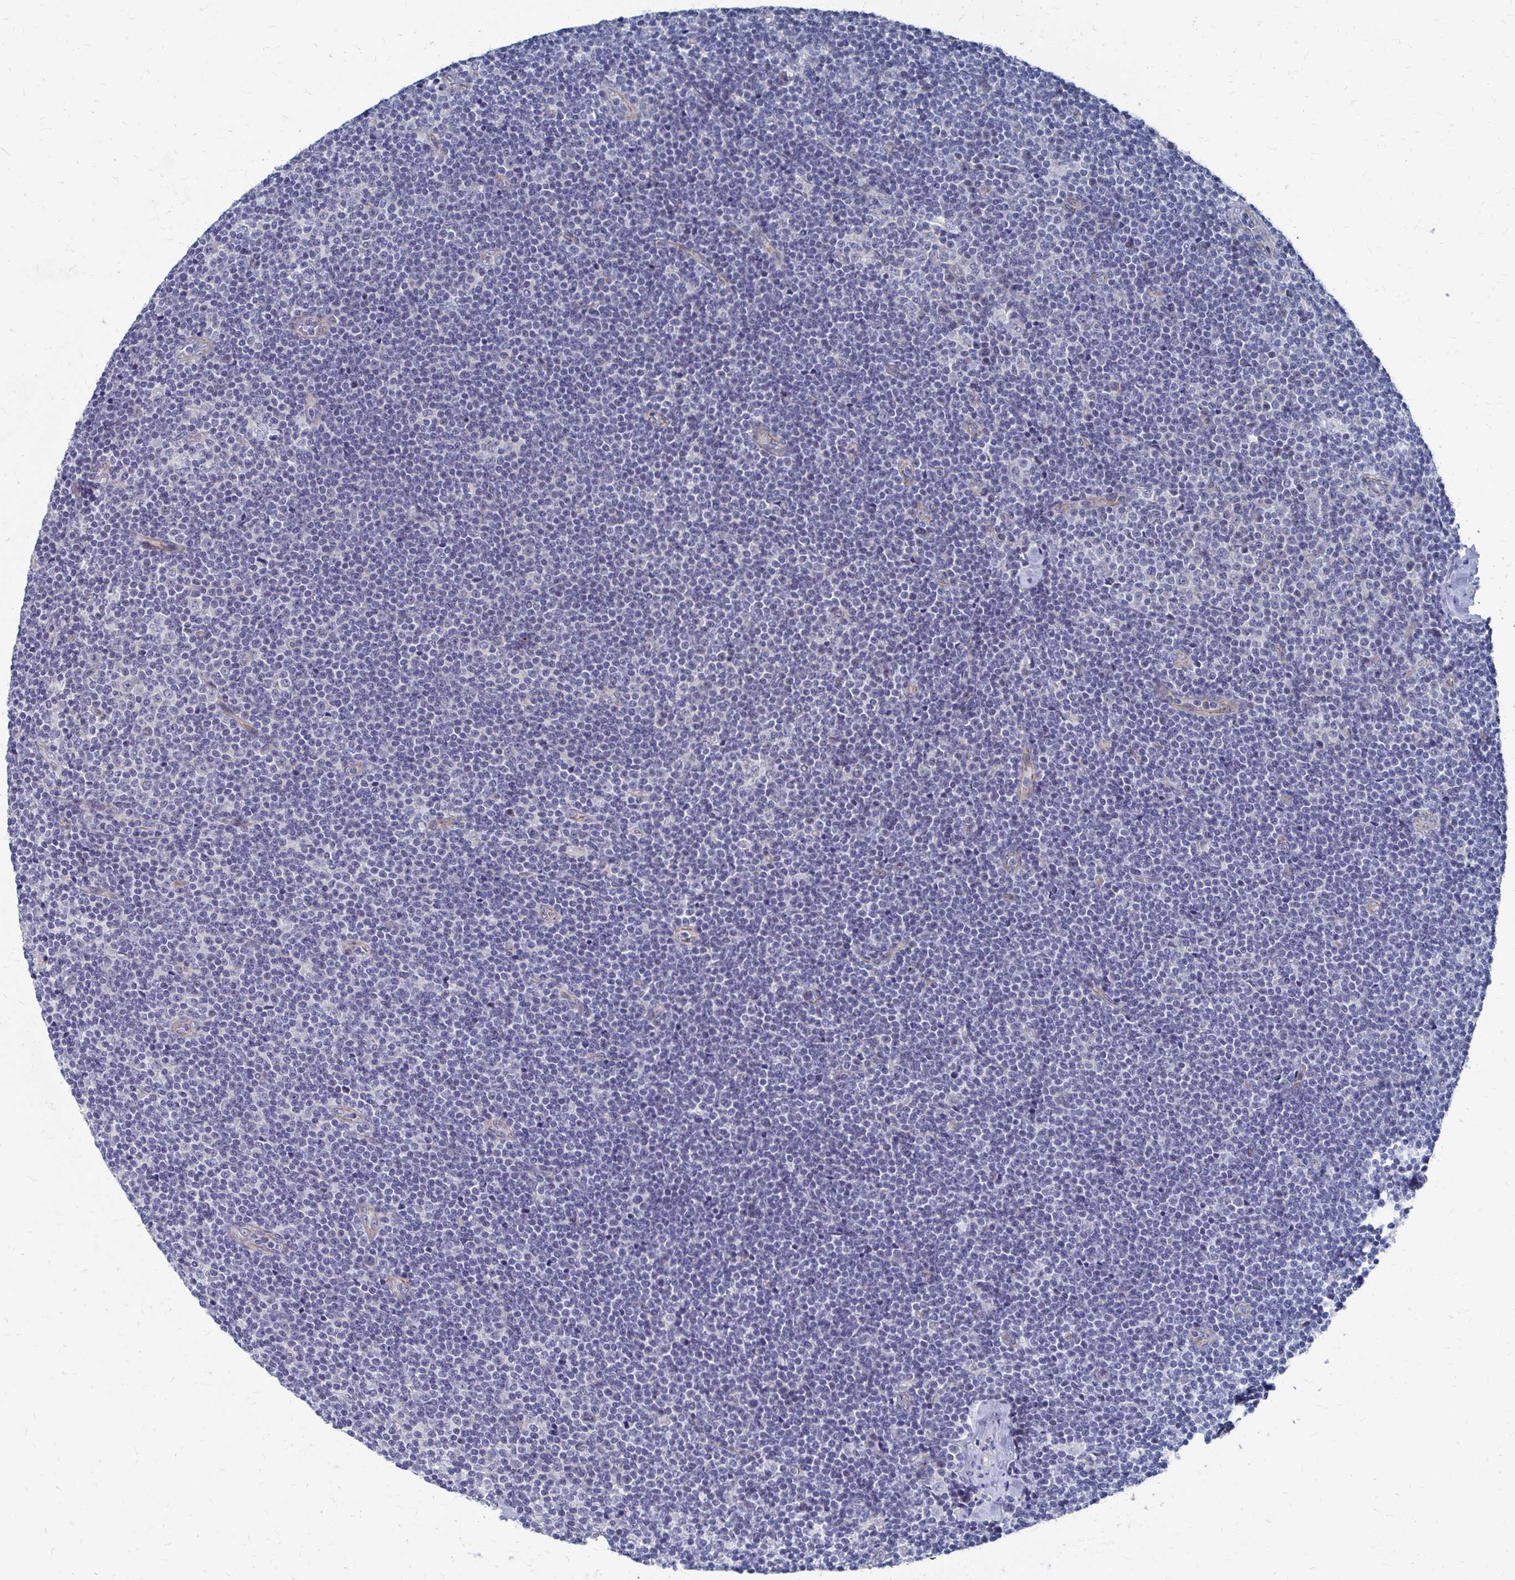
{"staining": {"intensity": "negative", "quantity": "none", "location": "none"}, "tissue": "lymphoma", "cell_type": "Tumor cells", "image_type": "cancer", "snomed": [{"axis": "morphology", "description": "Malignant lymphoma, non-Hodgkin's type, Low grade"}, {"axis": "topography", "description": "Lymph node"}], "caption": "Image shows no significant protein positivity in tumor cells of lymphoma. Brightfield microscopy of immunohistochemistry stained with DAB (brown) and hematoxylin (blue), captured at high magnification.", "gene": "PLEKHG7", "patient": {"sex": "male", "age": 48}}